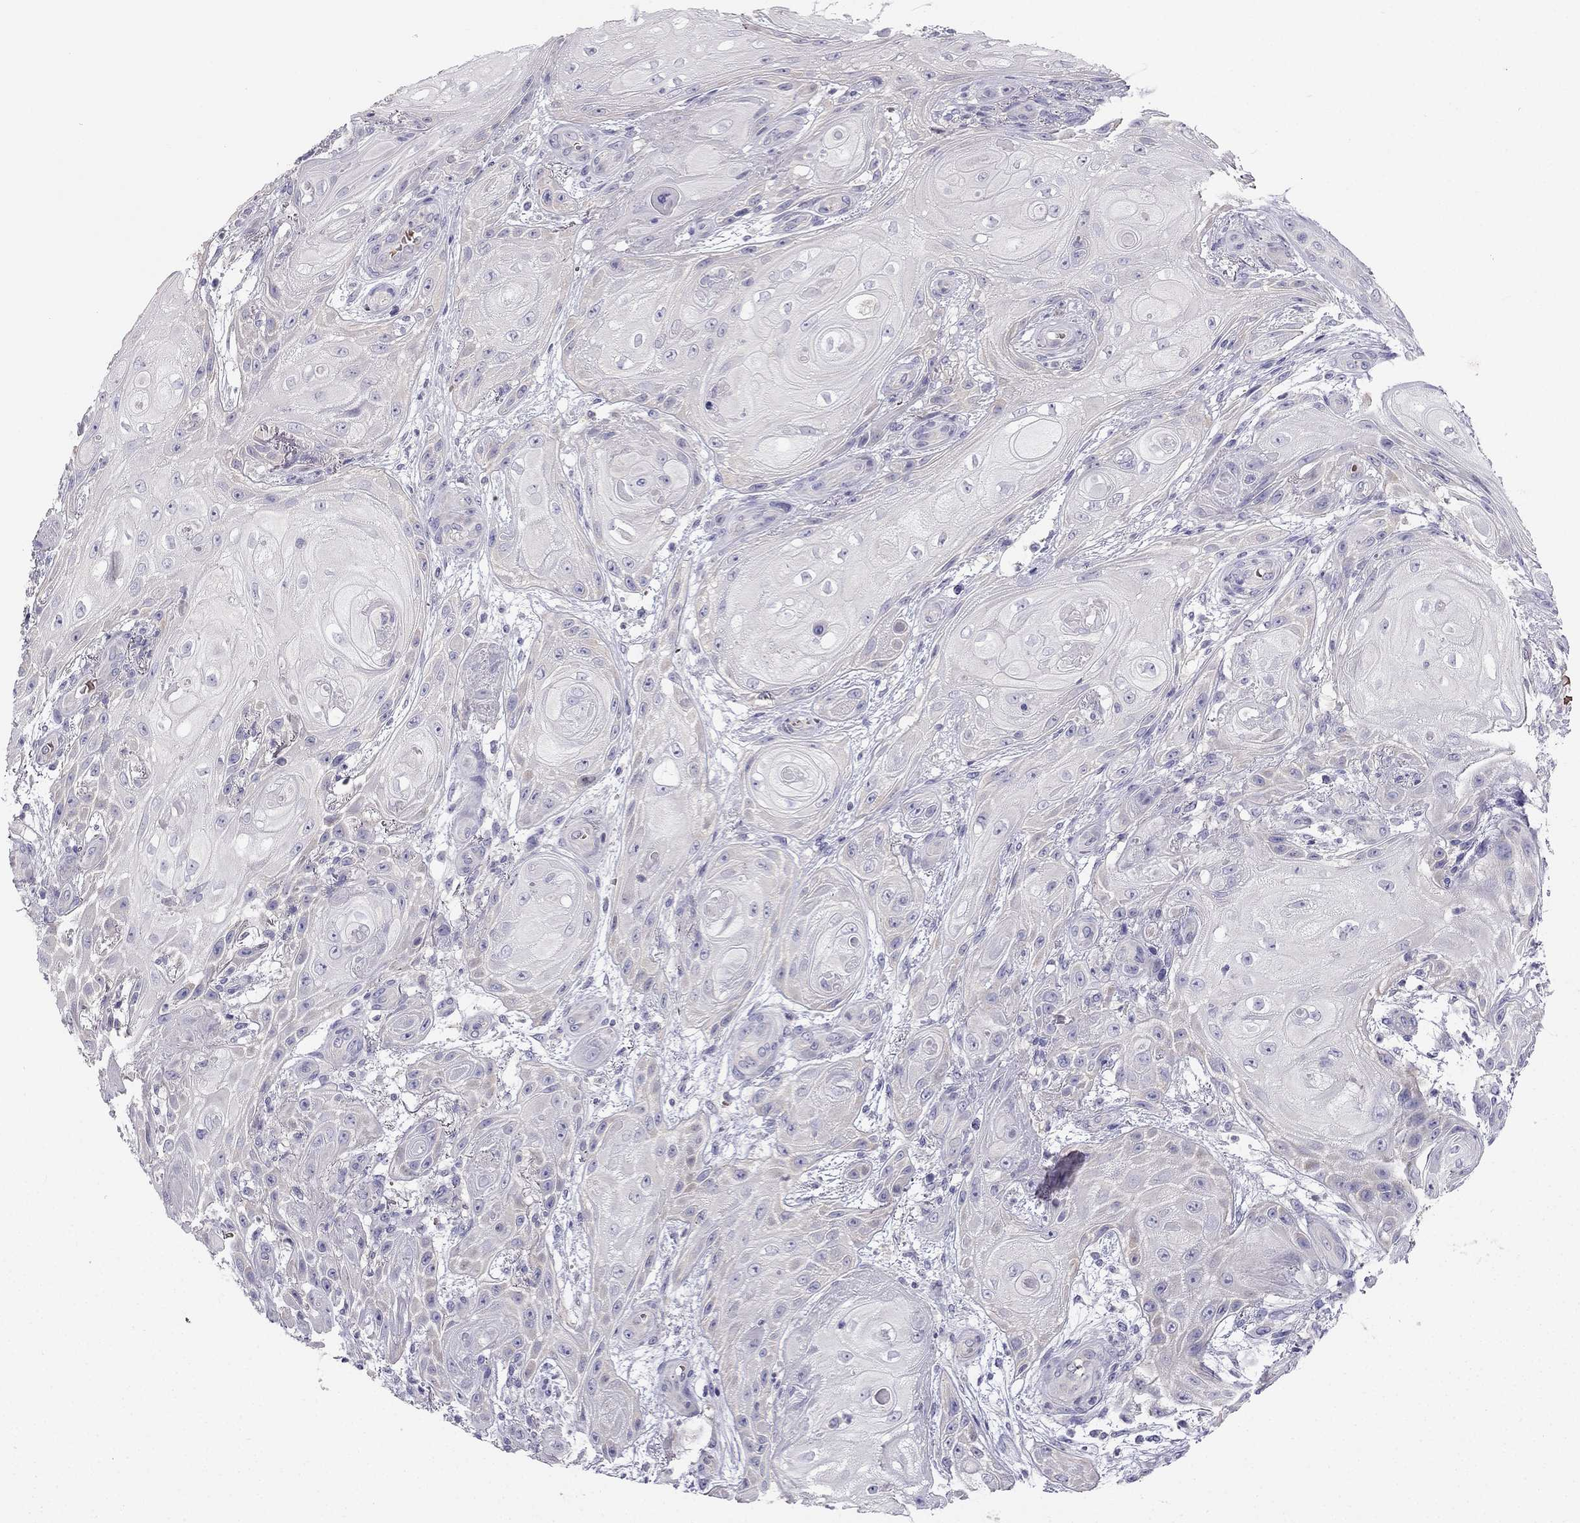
{"staining": {"intensity": "negative", "quantity": "none", "location": "none"}, "tissue": "skin cancer", "cell_type": "Tumor cells", "image_type": "cancer", "snomed": [{"axis": "morphology", "description": "Squamous cell carcinoma, NOS"}, {"axis": "topography", "description": "Skin"}], "caption": "Image shows no significant protein positivity in tumor cells of squamous cell carcinoma (skin).", "gene": "RSPH14", "patient": {"sex": "male", "age": 62}}